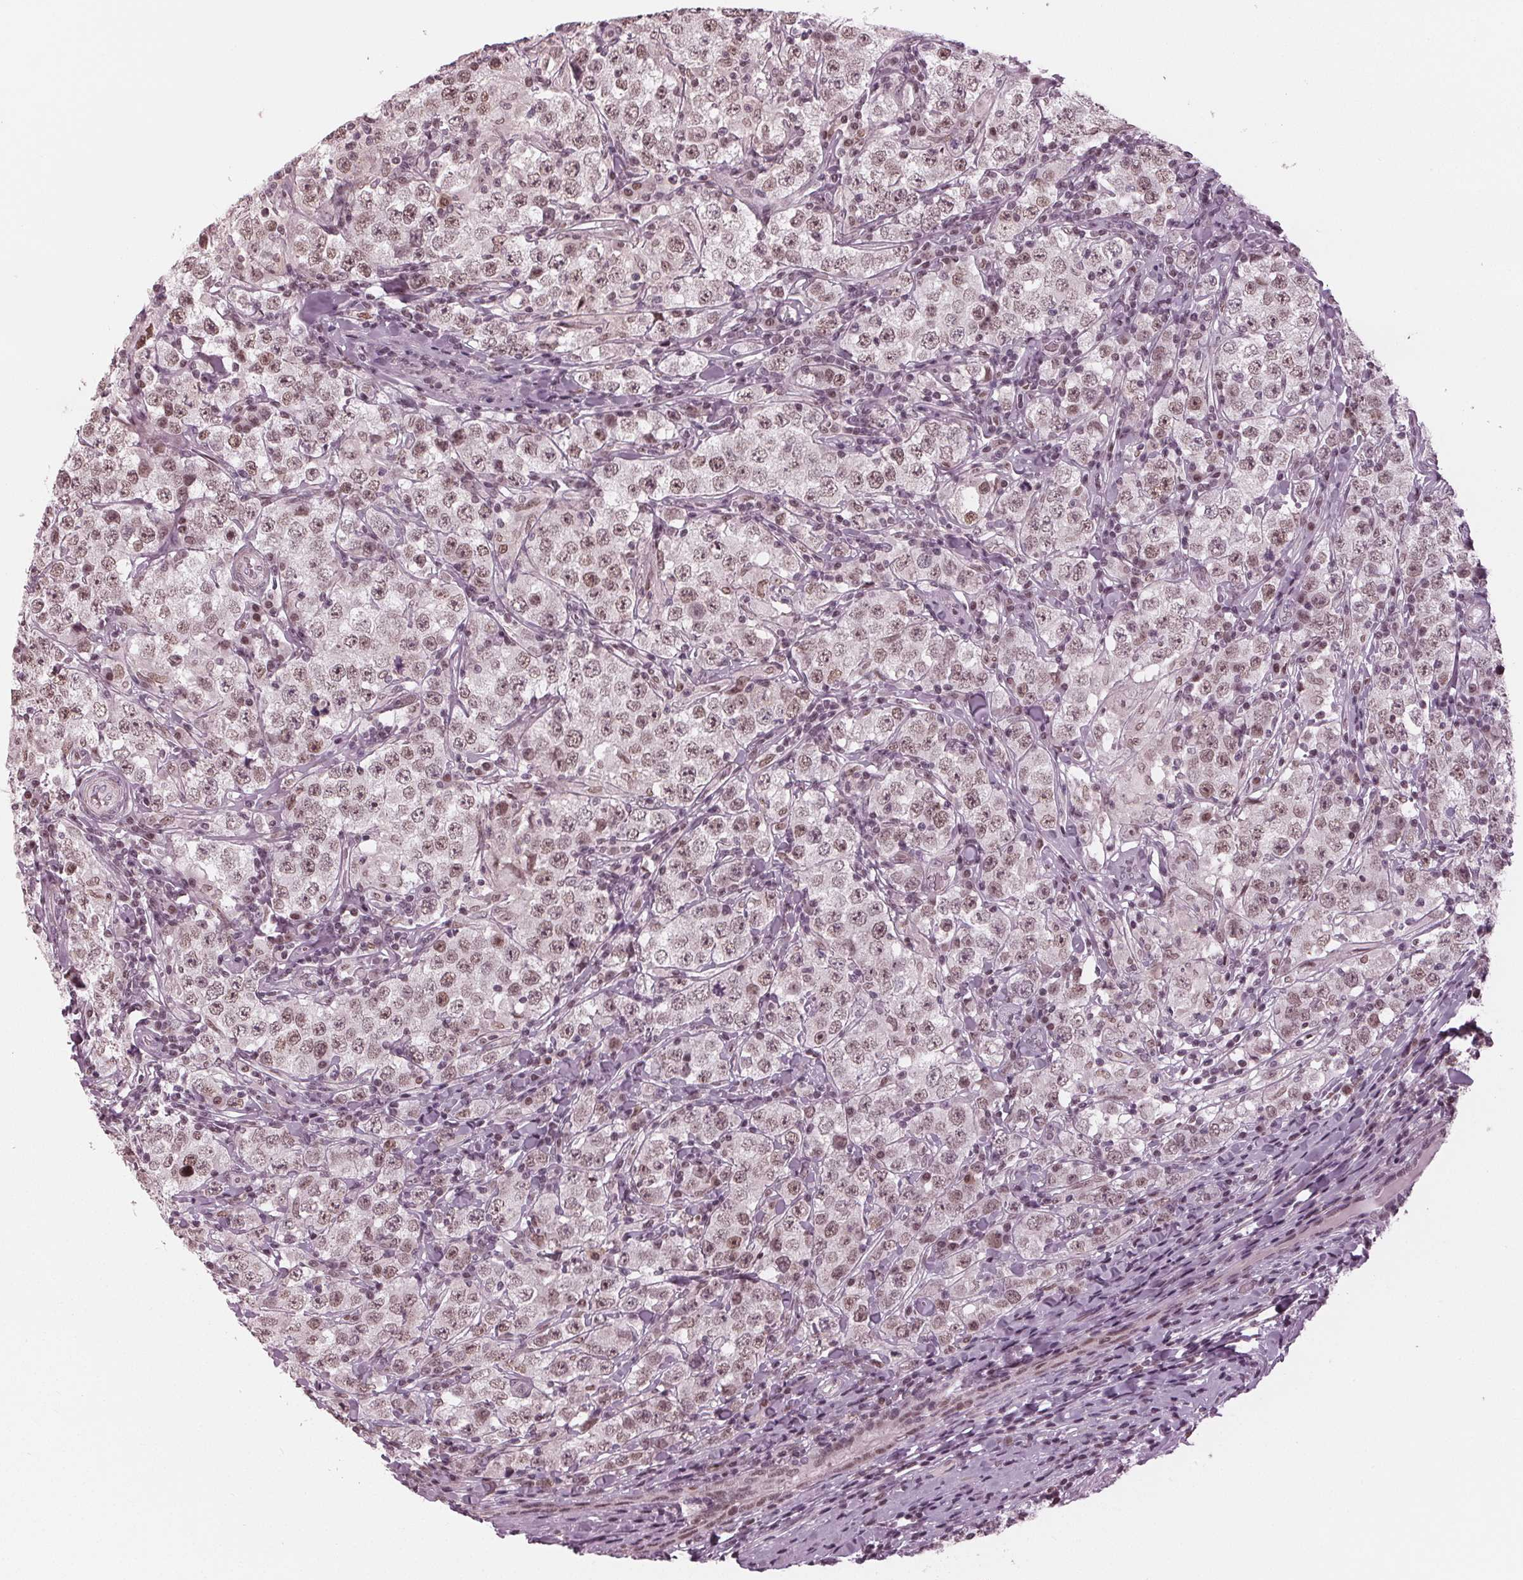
{"staining": {"intensity": "moderate", "quantity": "25%-75%", "location": "nuclear"}, "tissue": "testis cancer", "cell_type": "Tumor cells", "image_type": "cancer", "snomed": [{"axis": "morphology", "description": "Seminoma, NOS"}, {"axis": "morphology", "description": "Carcinoma, Embryonal, NOS"}, {"axis": "topography", "description": "Testis"}], "caption": "Testis seminoma stained with immunohistochemistry reveals moderate nuclear staining in about 25%-75% of tumor cells.", "gene": "DNMT3L", "patient": {"sex": "male", "age": 41}}